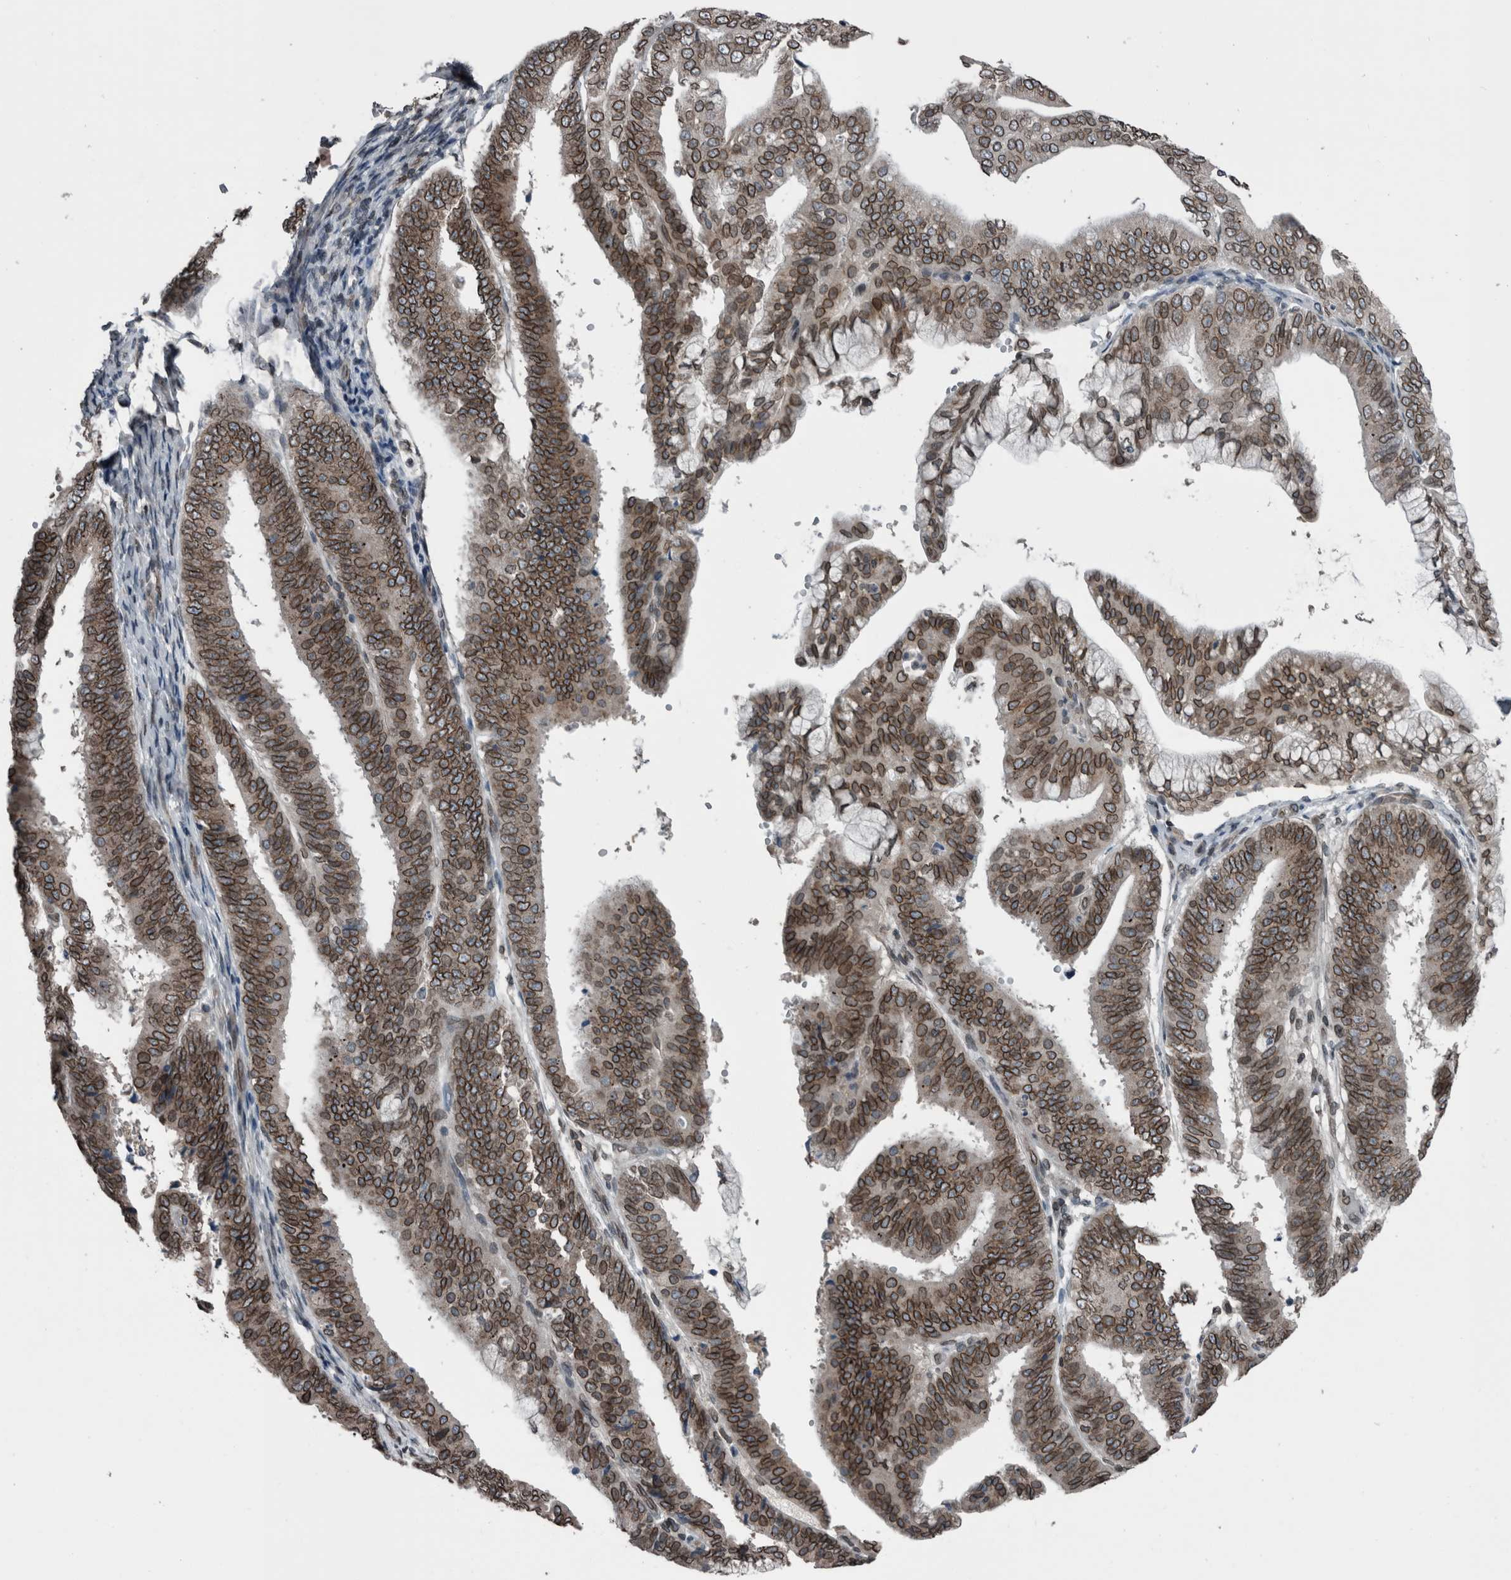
{"staining": {"intensity": "strong", "quantity": ">75%", "location": "cytoplasmic/membranous,nuclear"}, "tissue": "endometrial cancer", "cell_type": "Tumor cells", "image_type": "cancer", "snomed": [{"axis": "morphology", "description": "Adenocarcinoma, NOS"}, {"axis": "topography", "description": "Endometrium"}], "caption": "A micrograph showing strong cytoplasmic/membranous and nuclear expression in about >75% of tumor cells in endometrial cancer, as visualized by brown immunohistochemical staining.", "gene": "RANBP2", "patient": {"sex": "female", "age": 63}}